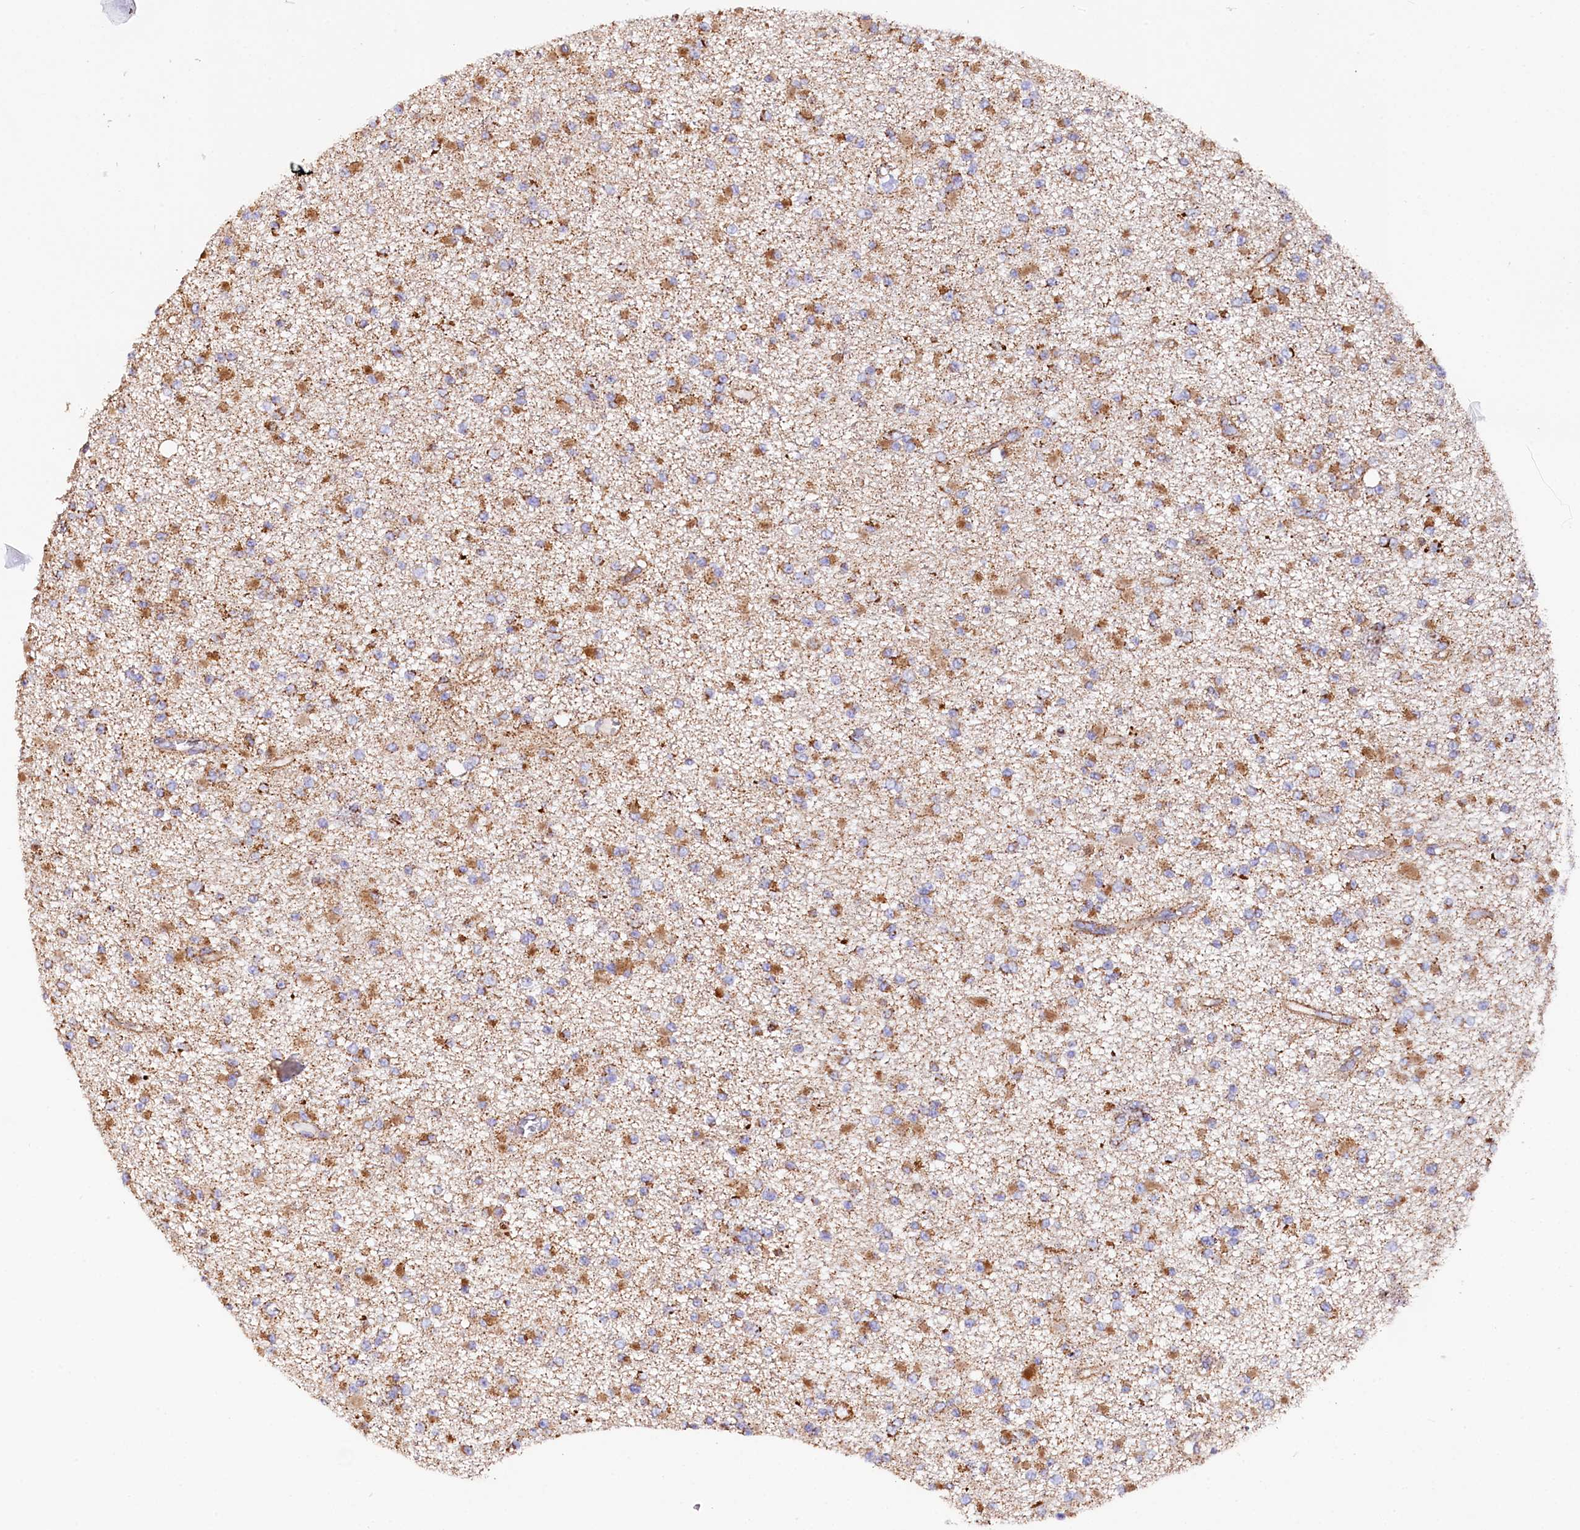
{"staining": {"intensity": "moderate", "quantity": ">75%", "location": "cytoplasmic/membranous"}, "tissue": "glioma", "cell_type": "Tumor cells", "image_type": "cancer", "snomed": [{"axis": "morphology", "description": "Glioma, malignant, Low grade"}, {"axis": "topography", "description": "Brain"}], "caption": "This photomicrograph exhibits glioma stained with immunohistochemistry (IHC) to label a protein in brown. The cytoplasmic/membranous of tumor cells show moderate positivity for the protein. Nuclei are counter-stained blue.", "gene": "APLP2", "patient": {"sex": "female", "age": 22}}